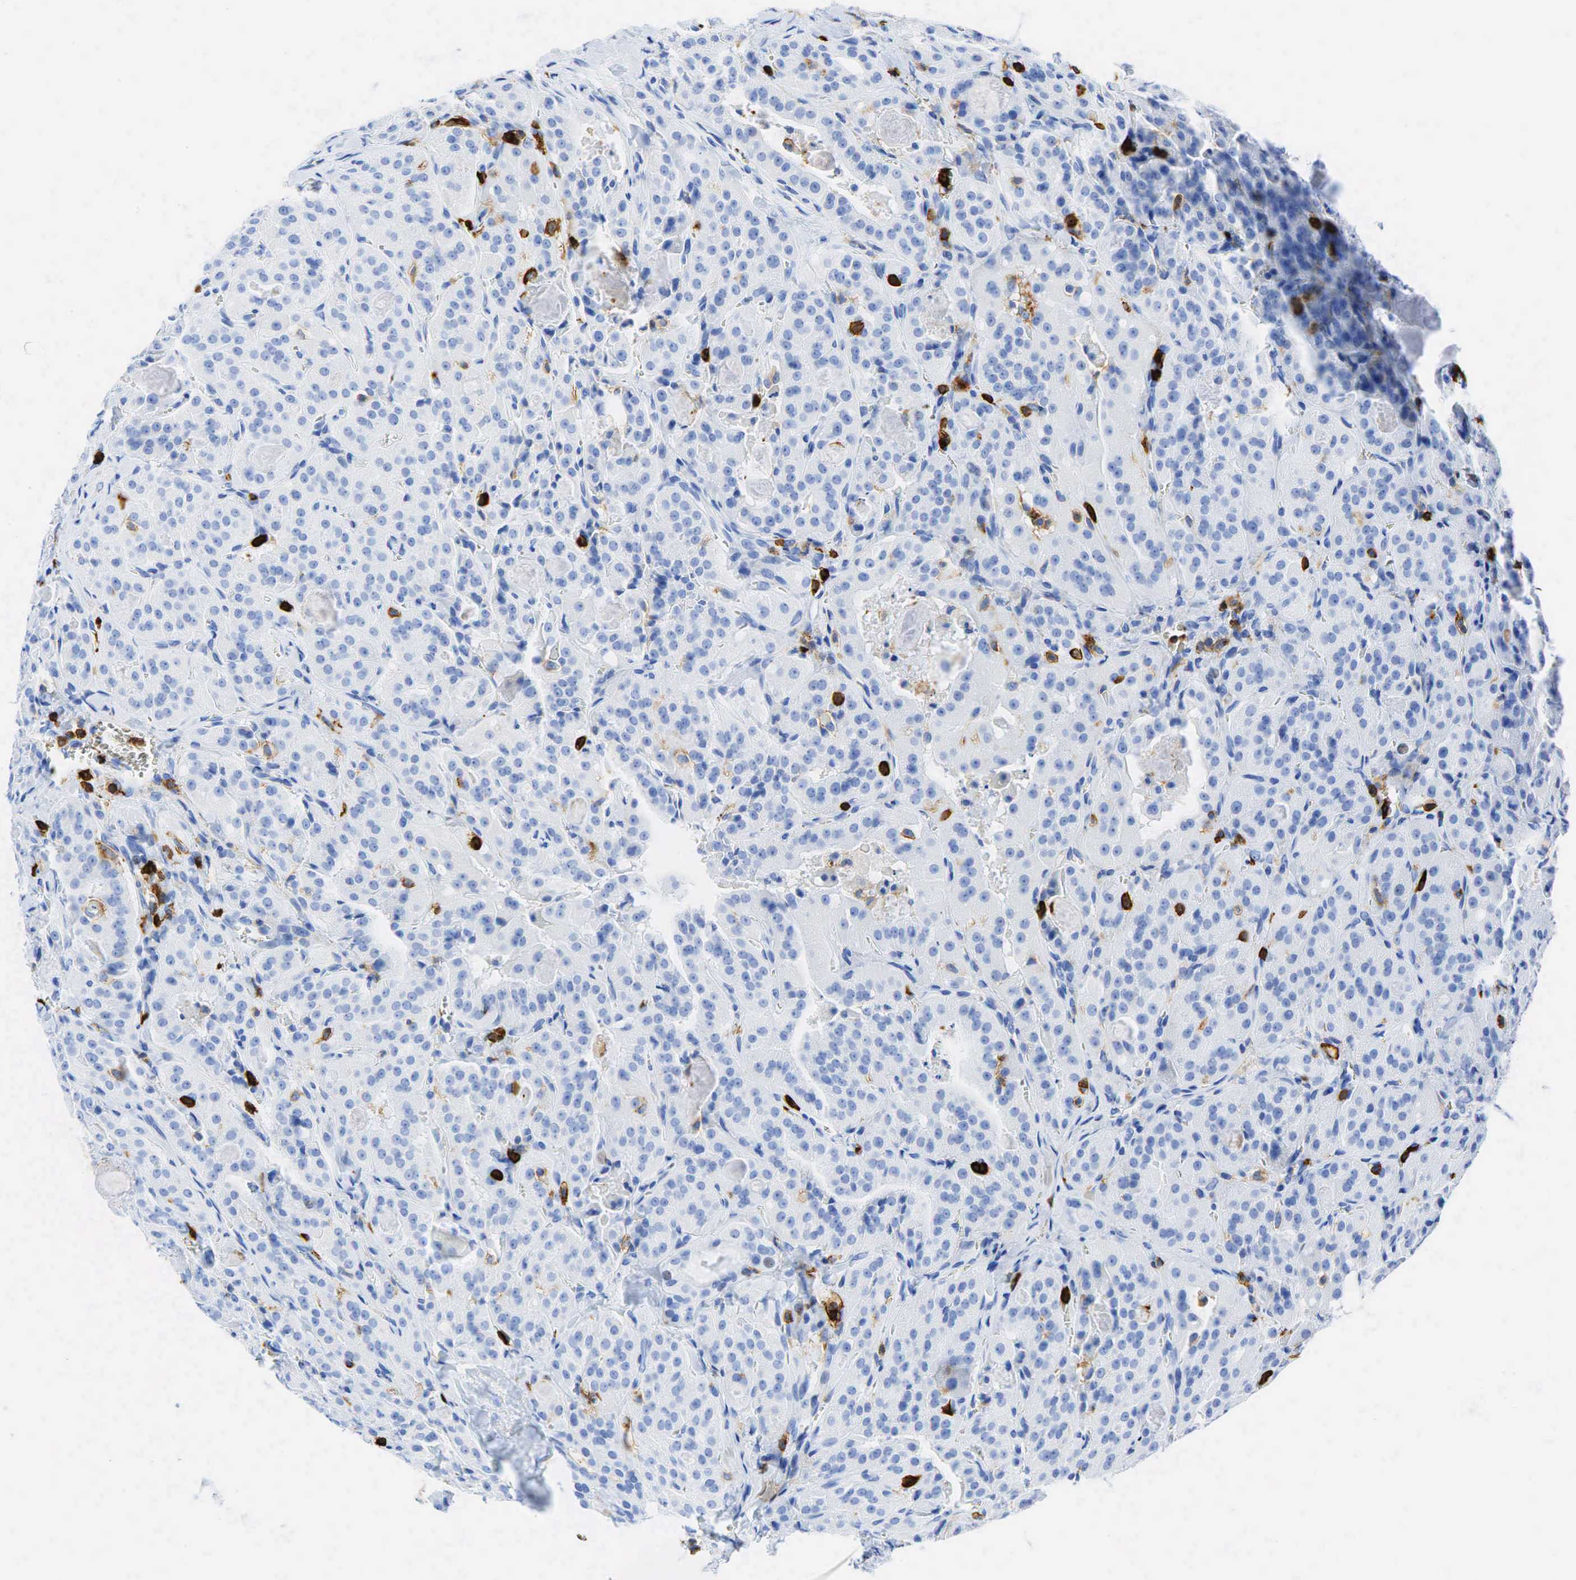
{"staining": {"intensity": "negative", "quantity": "none", "location": "none"}, "tissue": "thyroid cancer", "cell_type": "Tumor cells", "image_type": "cancer", "snomed": [{"axis": "morphology", "description": "Carcinoma, NOS"}, {"axis": "topography", "description": "Thyroid gland"}], "caption": "This is an immunohistochemistry histopathology image of carcinoma (thyroid). There is no staining in tumor cells.", "gene": "PTPRC", "patient": {"sex": "male", "age": 76}}